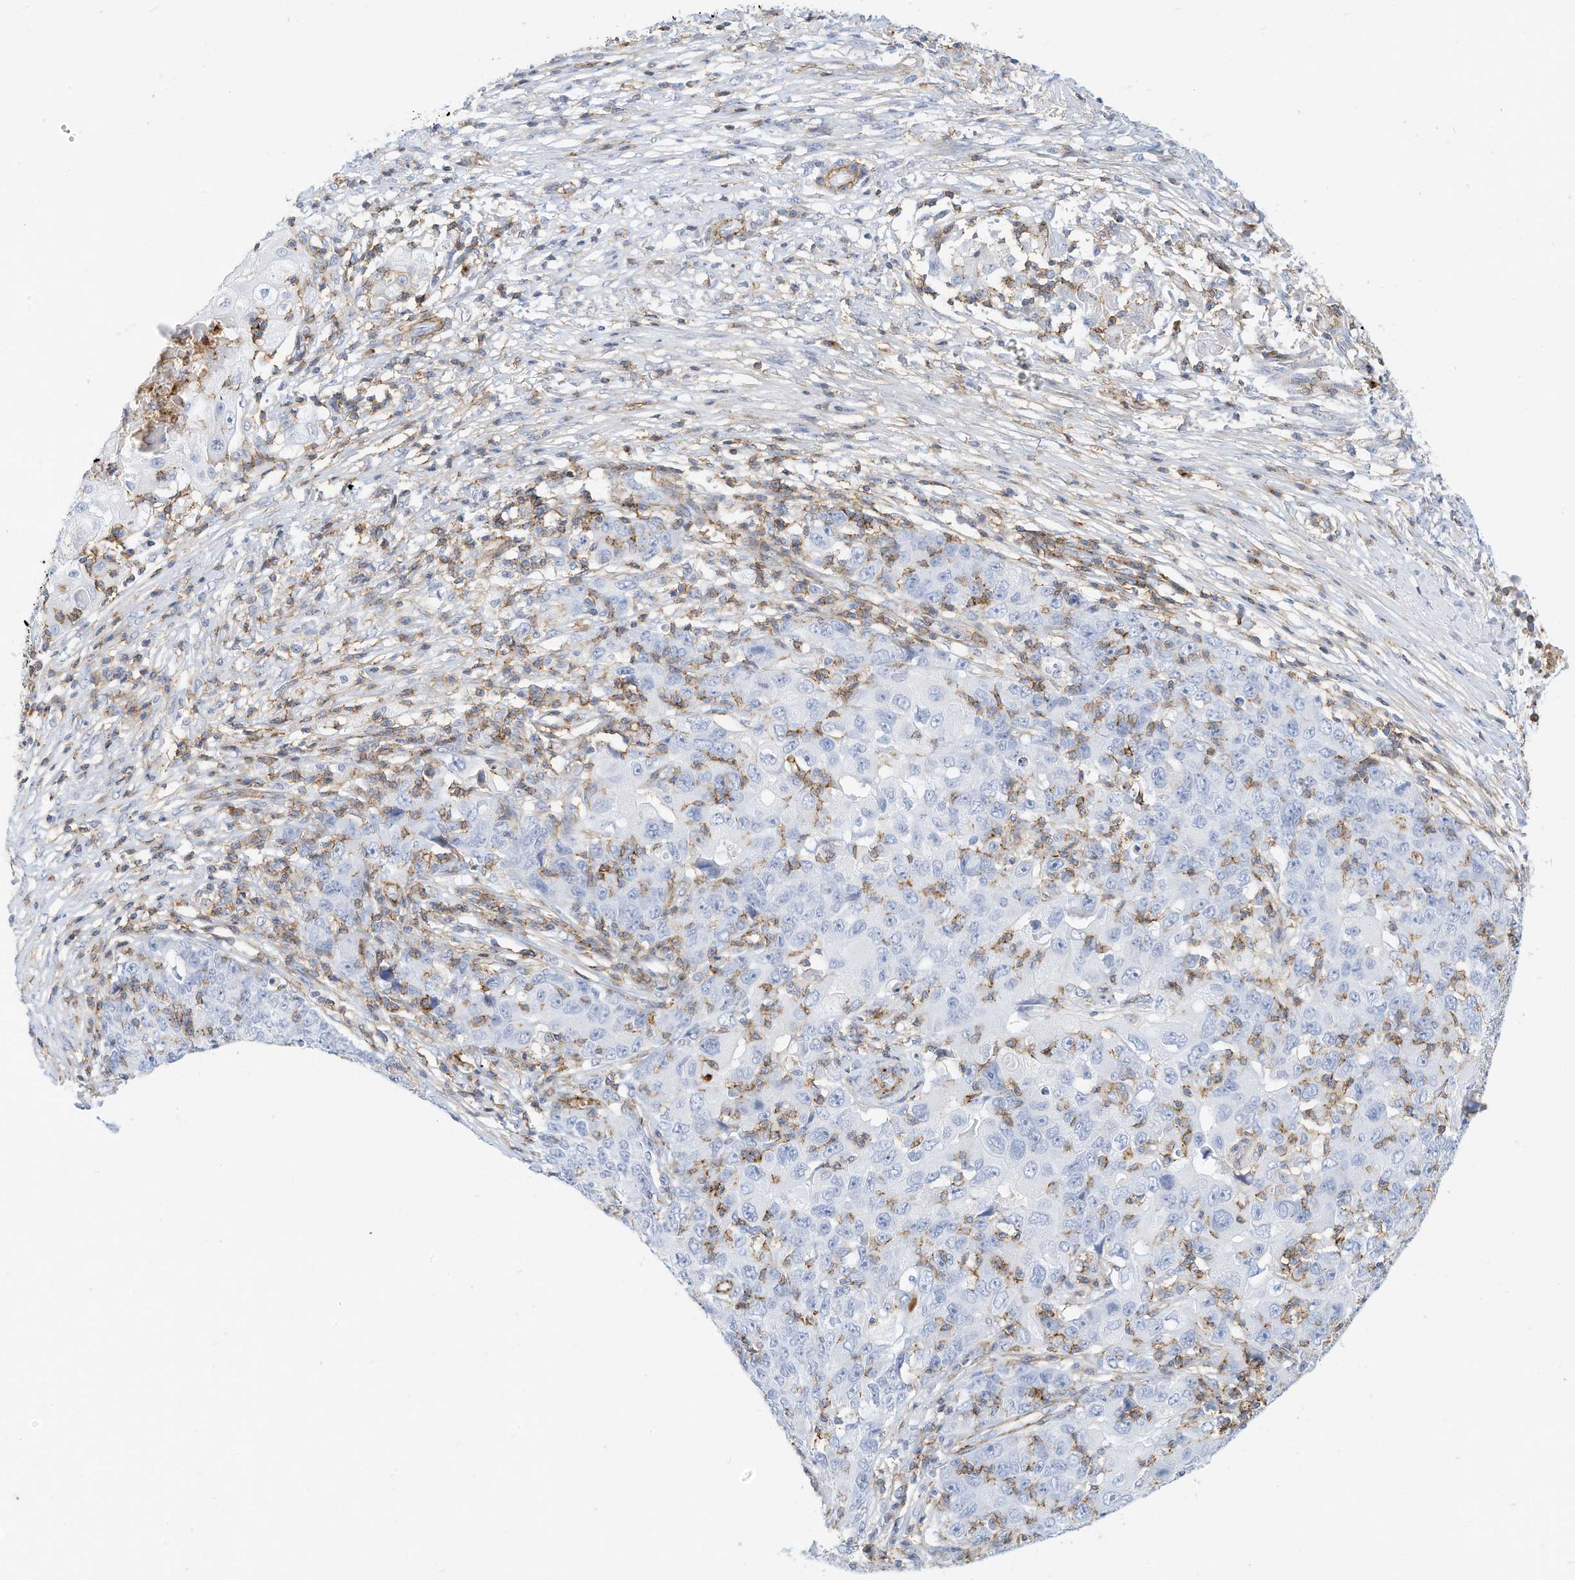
{"staining": {"intensity": "weak", "quantity": "<25%", "location": "cytoplasmic/membranous"}, "tissue": "ovarian cancer", "cell_type": "Tumor cells", "image_type": "cancer", "snomed": [{"axis": "morphology", "description": "Carcinoma, endometroid"}, {"axis": "topography", "description": "Ovary"}], "caption": "The micrograph exhibits no significant positivity in tumor cells of ovarian cancer. (Brightfield microscopy of DAB immunohistochemistry (IHC) at high magnification).", "gene": "TXNDC9", "patient": {"sex": "female", "age": 42}}